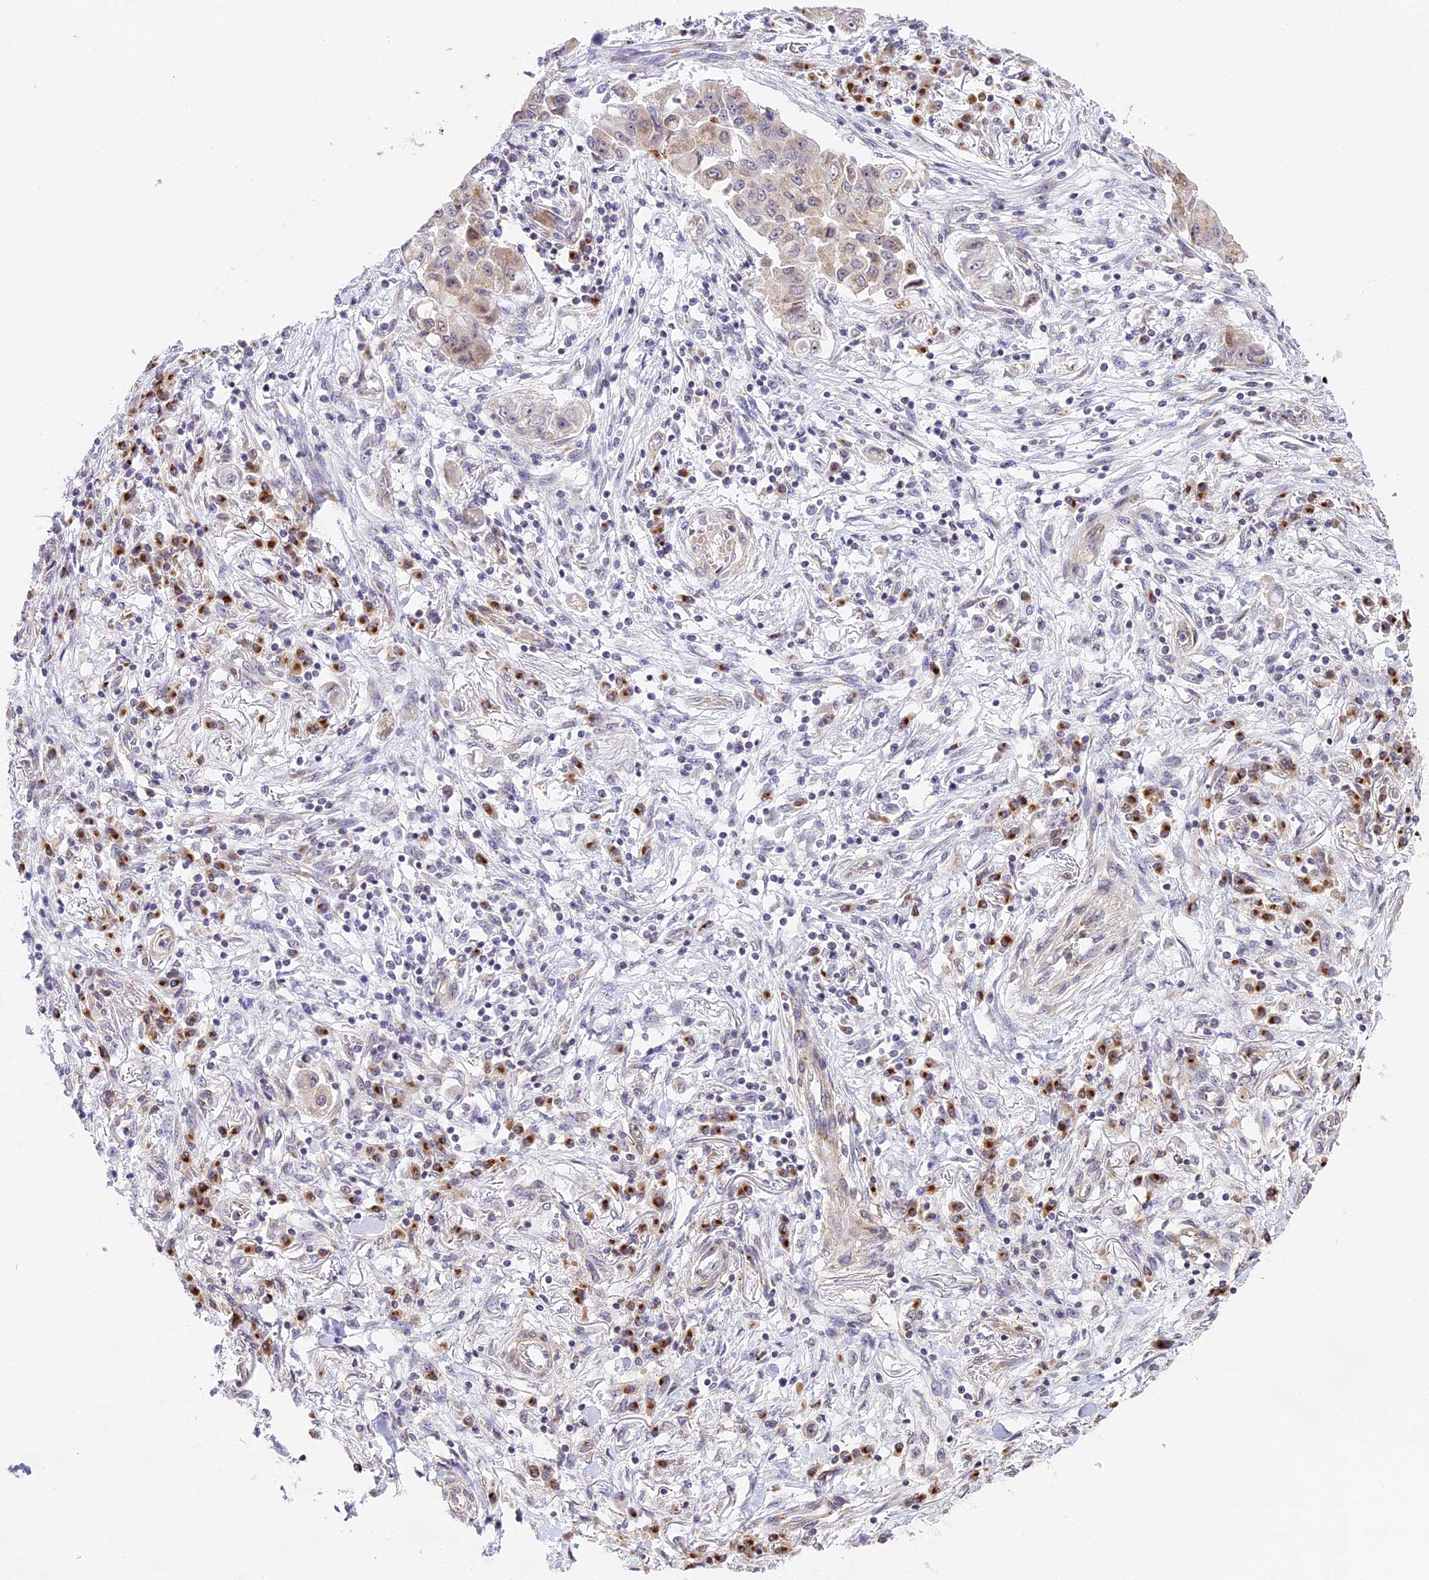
{"staining": {"intensity": "weak", "quantity": "25%-75%", "location": "cytoplasmic/membranous"}, "tissue": "lung cancer", "cell_type": "Tumor cells", "image_type": "cancer", "snomed": [{"axis": "morphology", "description": "Squamous cell carcinoma, NOS"}, {"axis": "topography", "description": "Lung"}], "caption": "Weak cytoplasmic/membranous protein positivity is present in about 25%-75% of tumor cells in lung cancer. Nuclei are stained in blue.", "gene": "HEATR5B", "patient": {"sex": "male", "age": 74}}